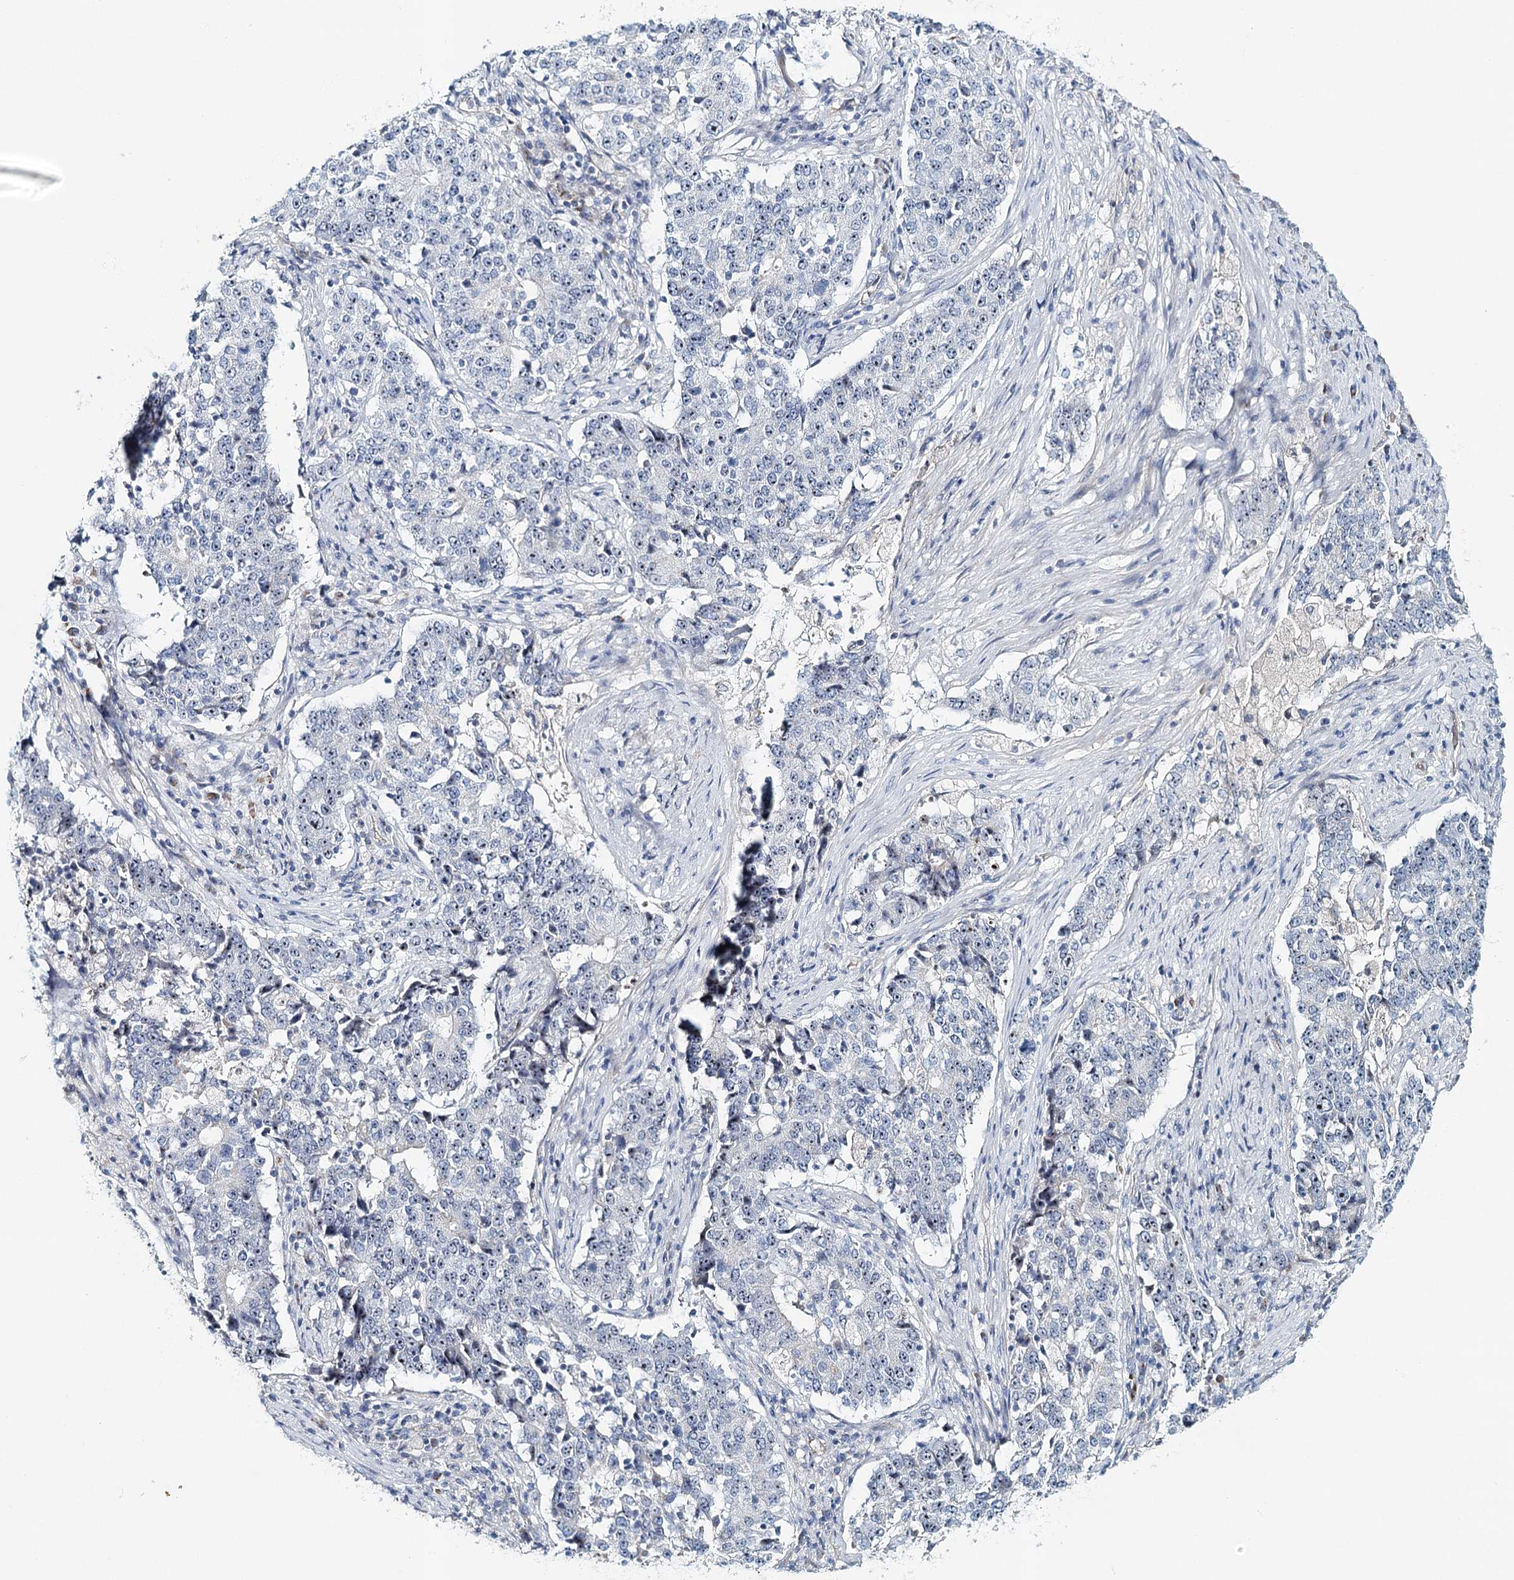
{"staining": {"intensity": "negative", "quantity": "none", "location": "none"}, "tissue": "stomach cancer", "cell_type": "Tumor cells", "image_type": "cancer", "snomed": [{"axis": "morphology", "description": "Adenocarcinoma, NOS"}, {"axis": "topography", "description": "Stomach"}], "caption": "Tumor cells are negative for protein expression in human stomach cancer.", "gene": "RBM43", "patient": {"sex": "male", "age": 59}}